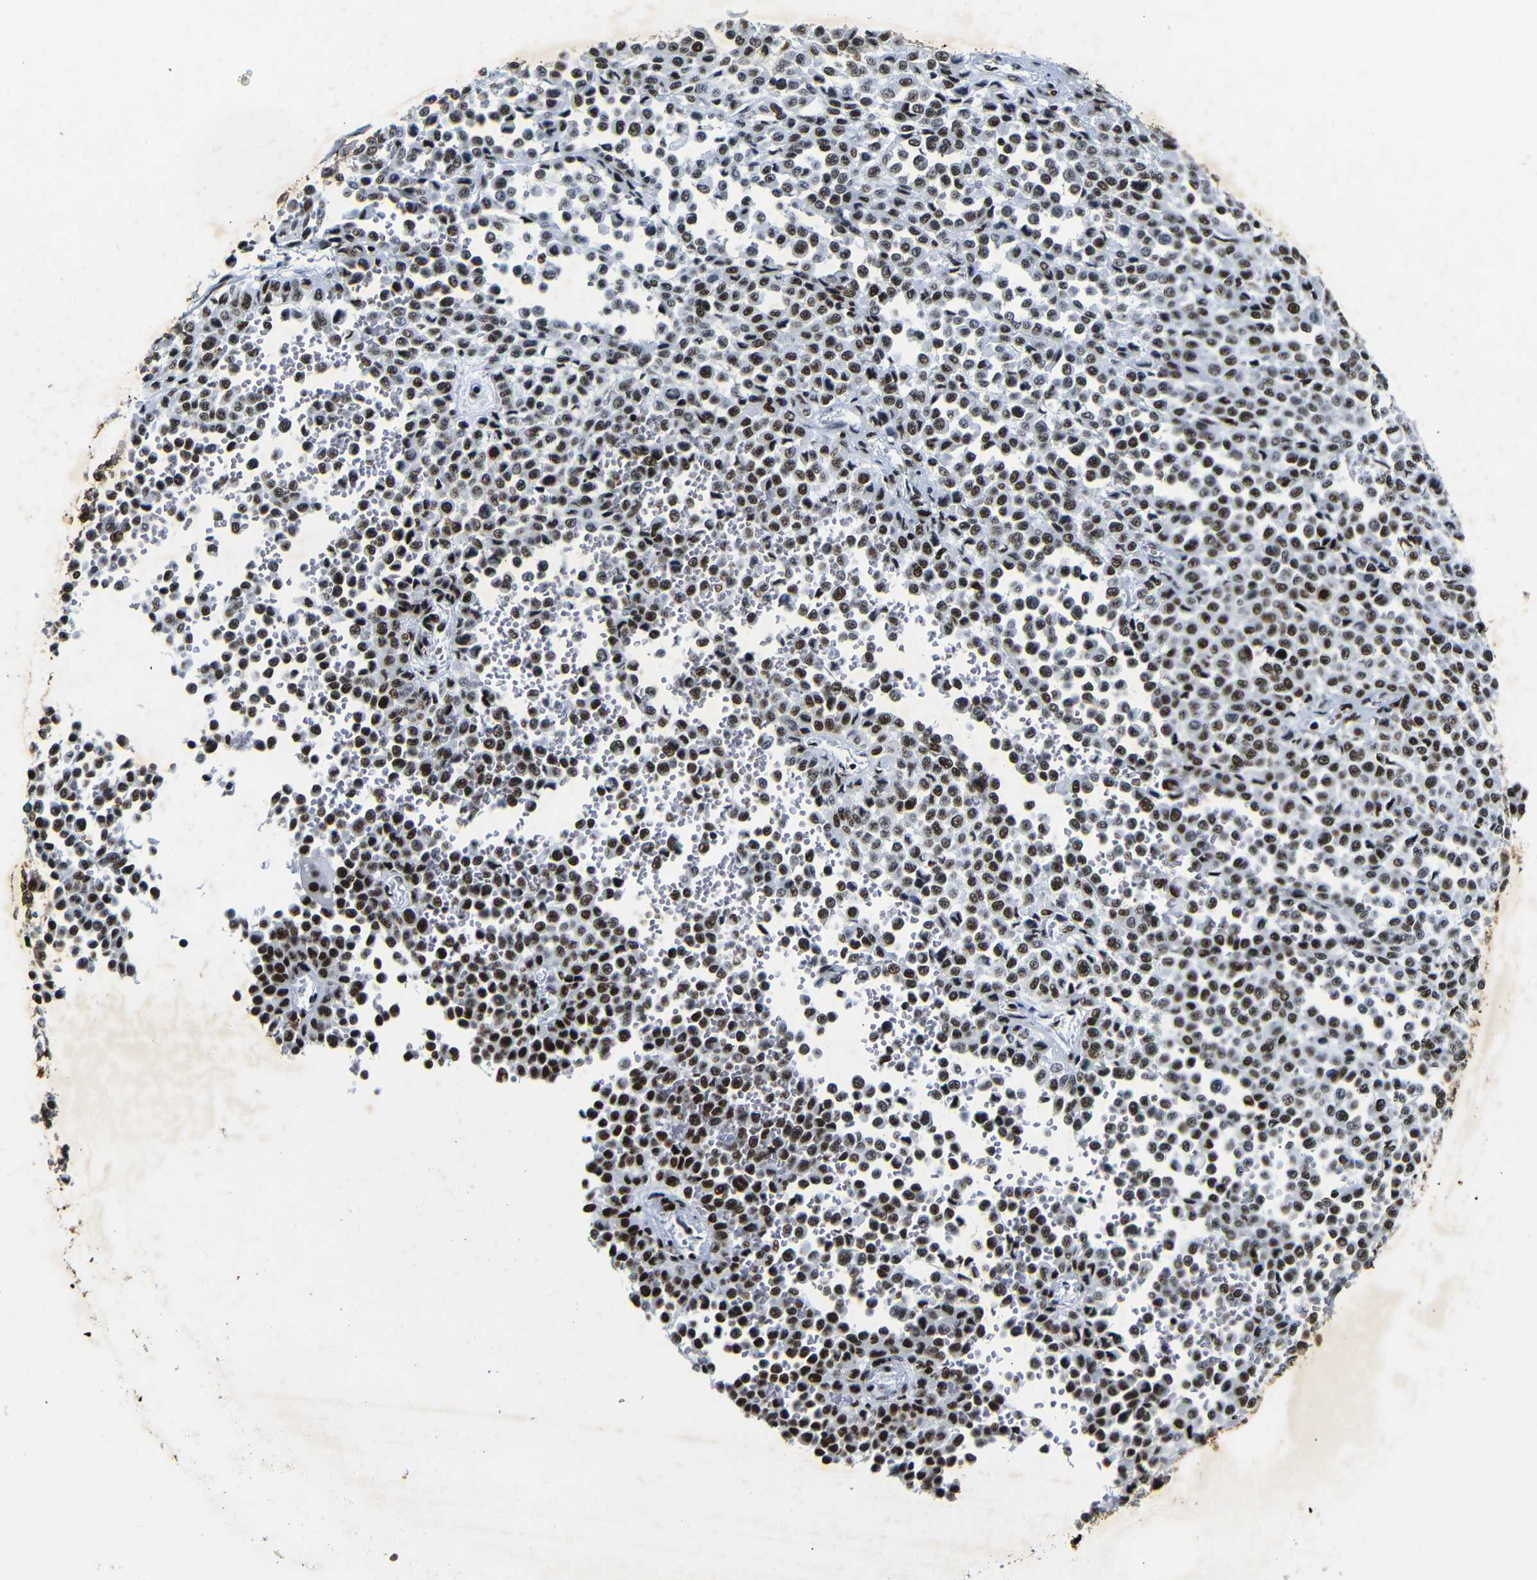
{"staining": {"intensity": "strong", "quantity": ">75%", "location": "nuclear"}, "tissue": "melanoma", "cell_type": "Tumor cells", "image_type": "cancer", "snomed": [{"axis": "morphology", "description": "Malignant melanoma, Metastatic site"}, {"axis": "topography", "description": "Pancreas"}], "caption": "Immunohistochemistry (DAB (3,3'-diaminobenzidine)) staining of melanoma demonstrates strong nuclear protein staining in about >75% of tumor cells. The protein is stained brown, and the nuclei are stained in blue (DAB (3,3'-diaminobenzidine) IHC with brightfield microscopy, high magnification).", "gene": "SRSF1", "patient": {"sex": "female", "age": 30}}